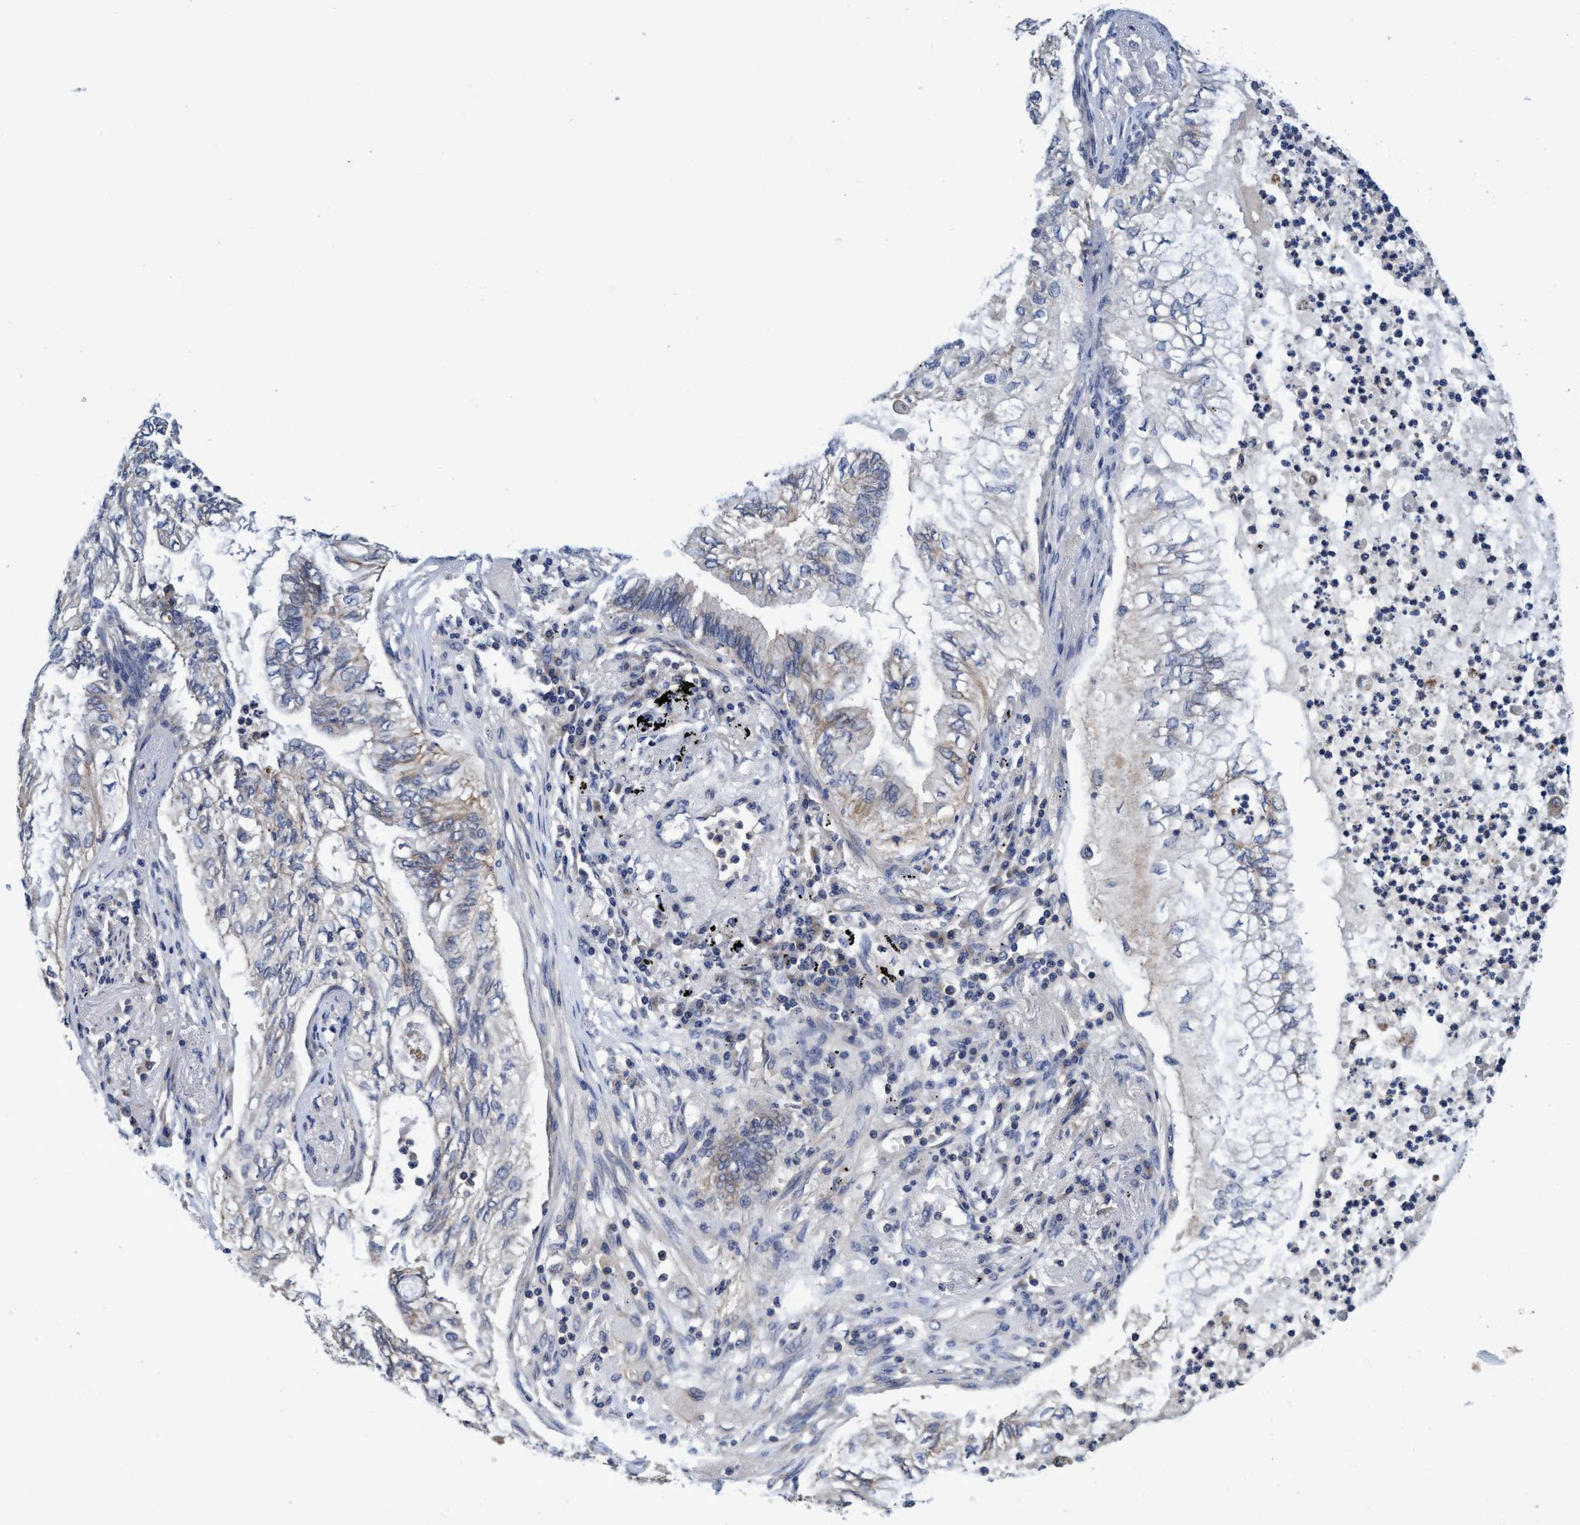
{"staining": {"intensity": "weak", "quantity": "<25%", "location": "cytoplasmic/membranous"}, "tissue": "lung cancer", "cell_type": "Tumor cells", "image_type": "cancer", "snomed": [{"axis": "morphology", "description": "Normal tissue, NOS"}, {"axis": "morphology", "description": "Adenocarcinoma, NOS"}, {"axis": "topography", "description": "Bronchus"}, {"axis": "topography", "description": "Lung"}], "caption": "The photomicrograph demonstrates no staining of tumor cells in lung adenocarcinoma.", "gene": "CALCOCO2", "patient": {"sex": "female", "age": 70}}